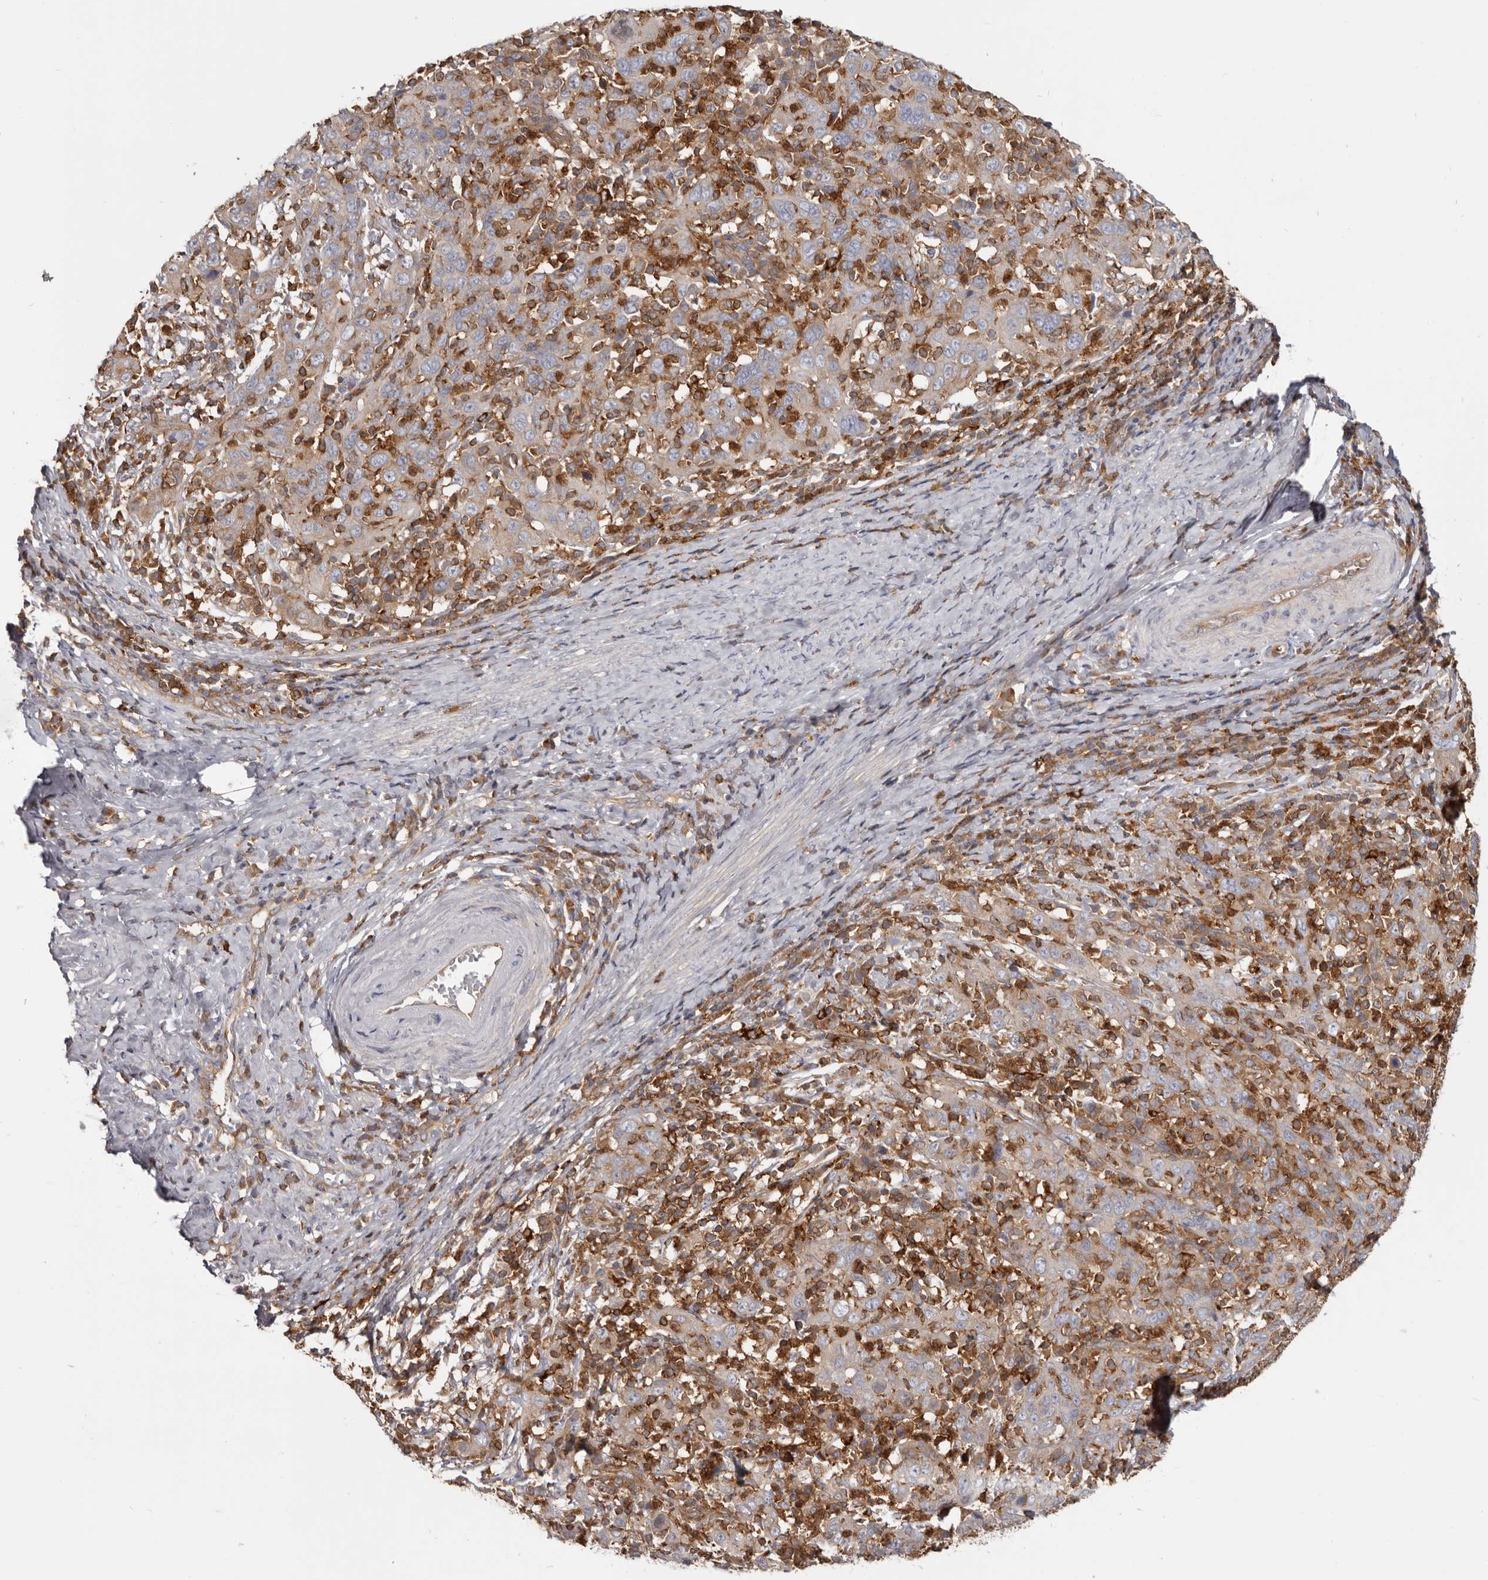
{"staining": {"intensity": "negative", "quantity": "none", "location": "none"}, "tissue": "cervical cancer", "cell_type": "Tumor cells", "image_type": "cancer", "snomed": [{"axis": "morphology", "description": "Squamous cell carcinoma, NOS"}, {"axis": "topography", "description": "Cervix"}], "caption": "IHC histopathology image of cervical cancer (squamous cell carcinoma) stained for a protein (brown), which demonstrates no positivity in tumor cells.", "gene": "CBL", "patient": {"sex": "female", "age": 46}}